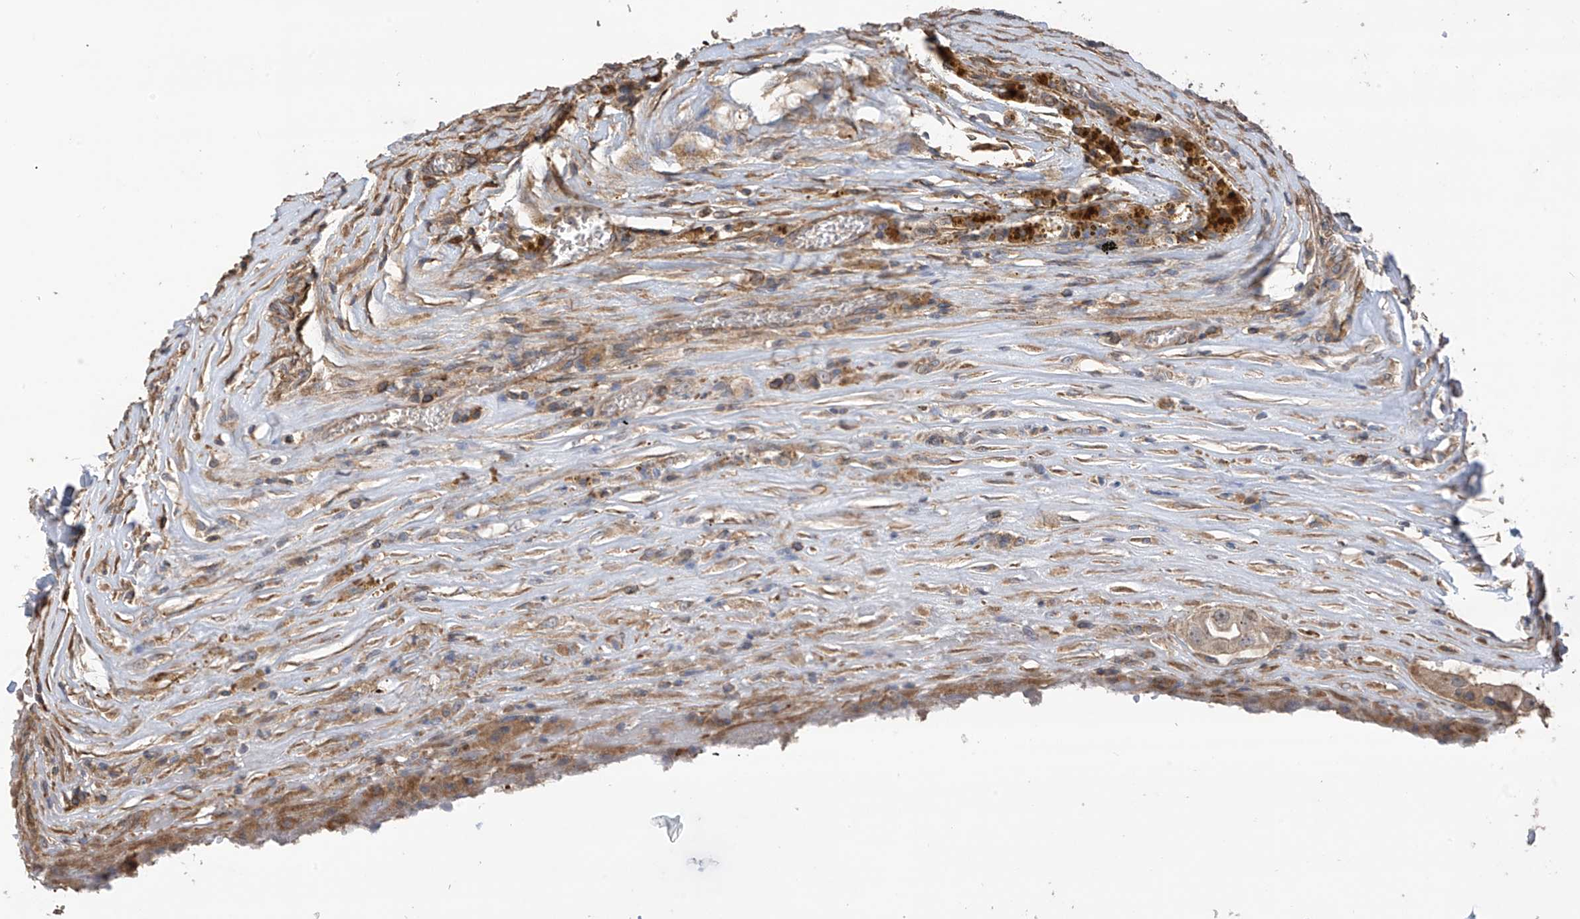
{"staining": {"intensity": "weak", "quantity": "25%-75%", "location": "cytoplasmic/membranous"}, "tissue": "thyroid cancer", "cell_type": "Tumor cells", "image_type": "cancer", "snomed": [{"axis": "morphology", "description": "Papillary adenocarcinoma, NOS"}, {"axis": "topography", "description": "Thyroid gland"}], "caption": "High-magnification brightfield microscopy of thyroid cancer stained with DAB (3,3'-diaminobenzidine) (brown) and counterstained with hematoxylin (blue). tumor cells exhibit weak cytoplasmic/membranous expression is present in about25%-75% of cells.", "gene": "PHACTR4", "patient": {"sex": "male", "age": 77}}